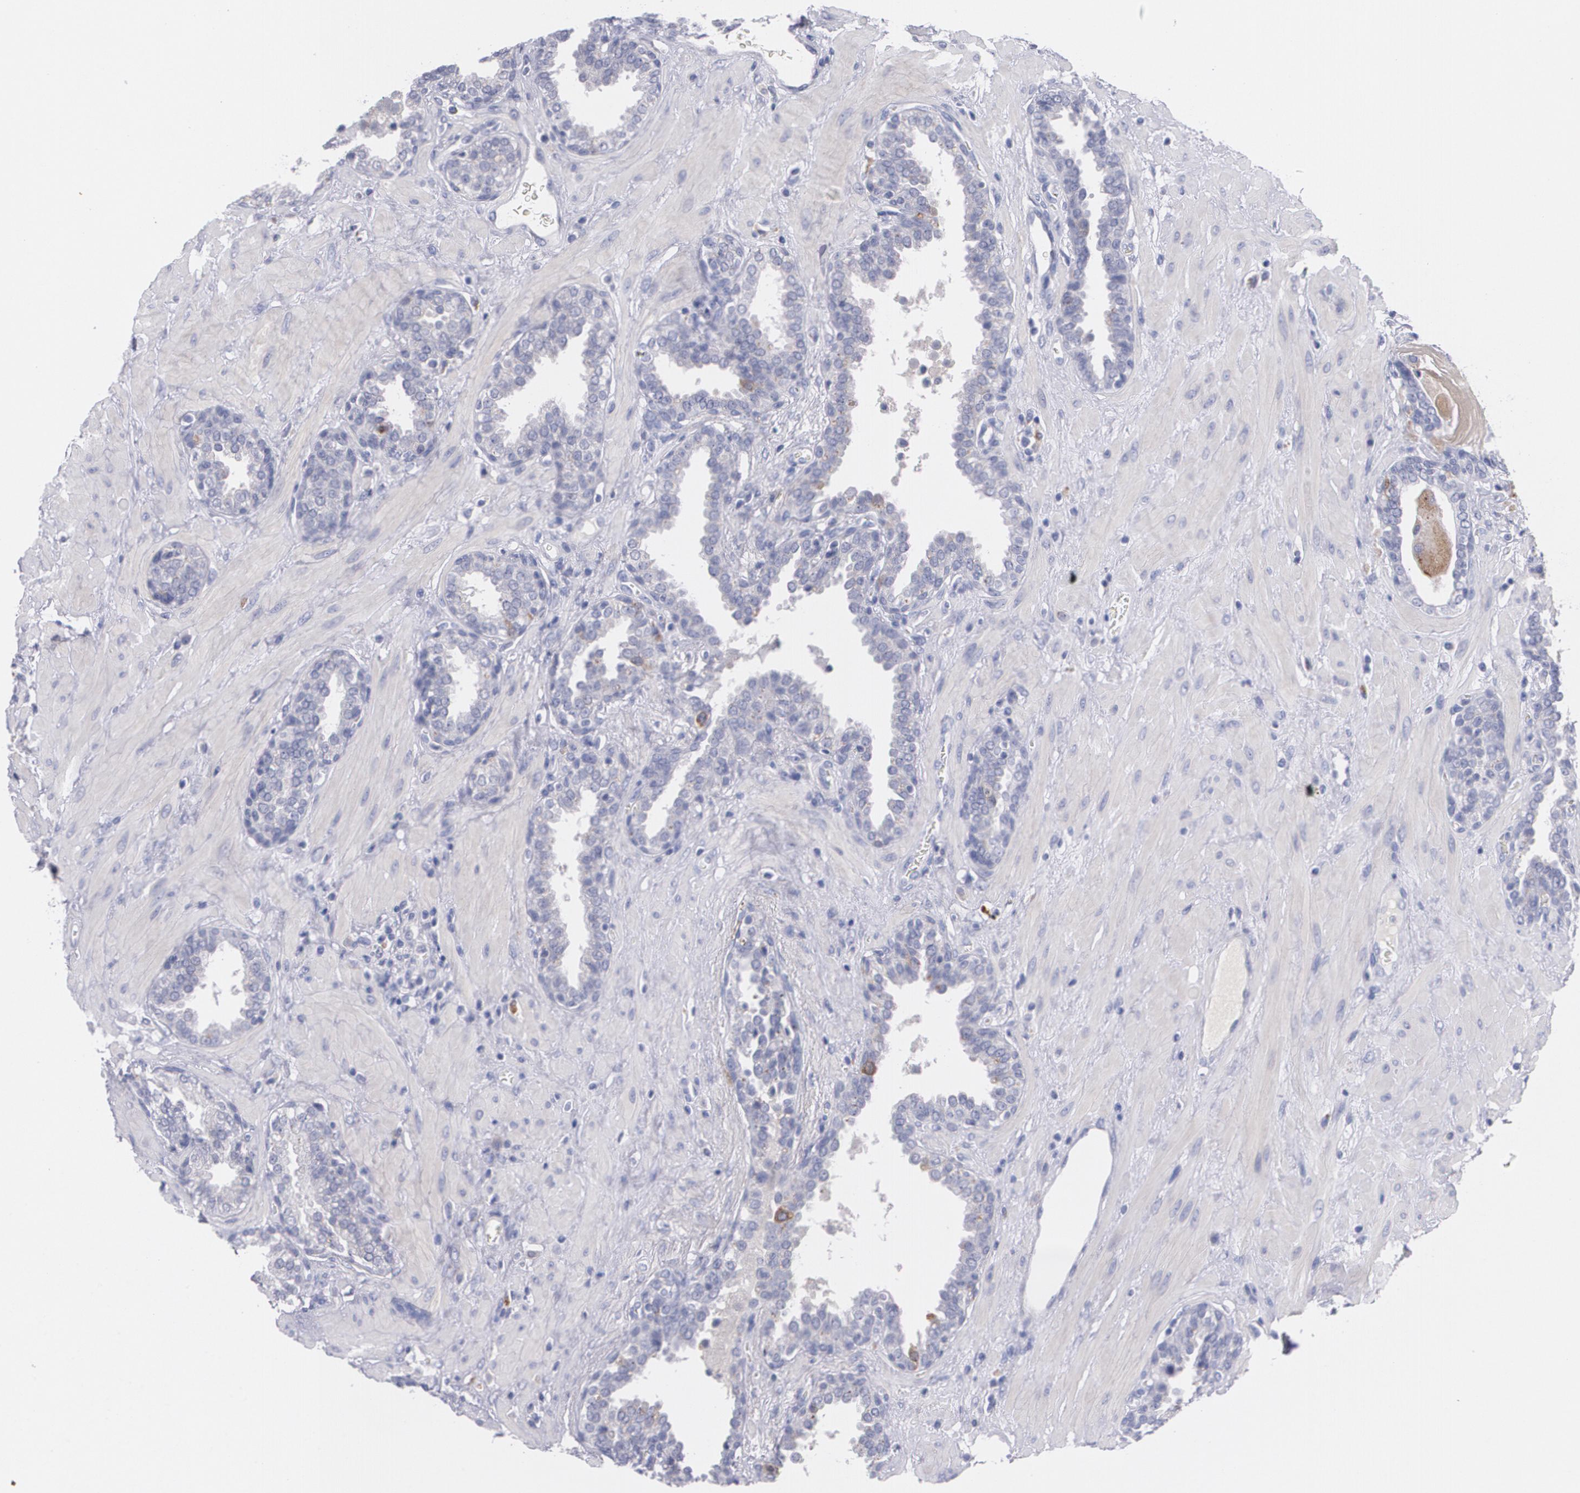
{"staining": {"intensity": "weak", "quantity": "<25%", "location": "cytoplasmic/membranous"}, "tissue": "prostate", "cell_type": "Glandular cells", "image_type": "normal", "snomed": [{"axis": "morphology", "description": "Normal tissue, NOS"}, {"axis": "topography", "description": "Prostate"}], "caption": "High magnification brightfield microscopy of benign prostate stained with DAB (brown) and counterstained with hematoxylin (blue): glandular cells show no significant expression.", "gene": "HMMR", "patient": {"sex": "male", "age": 51}}